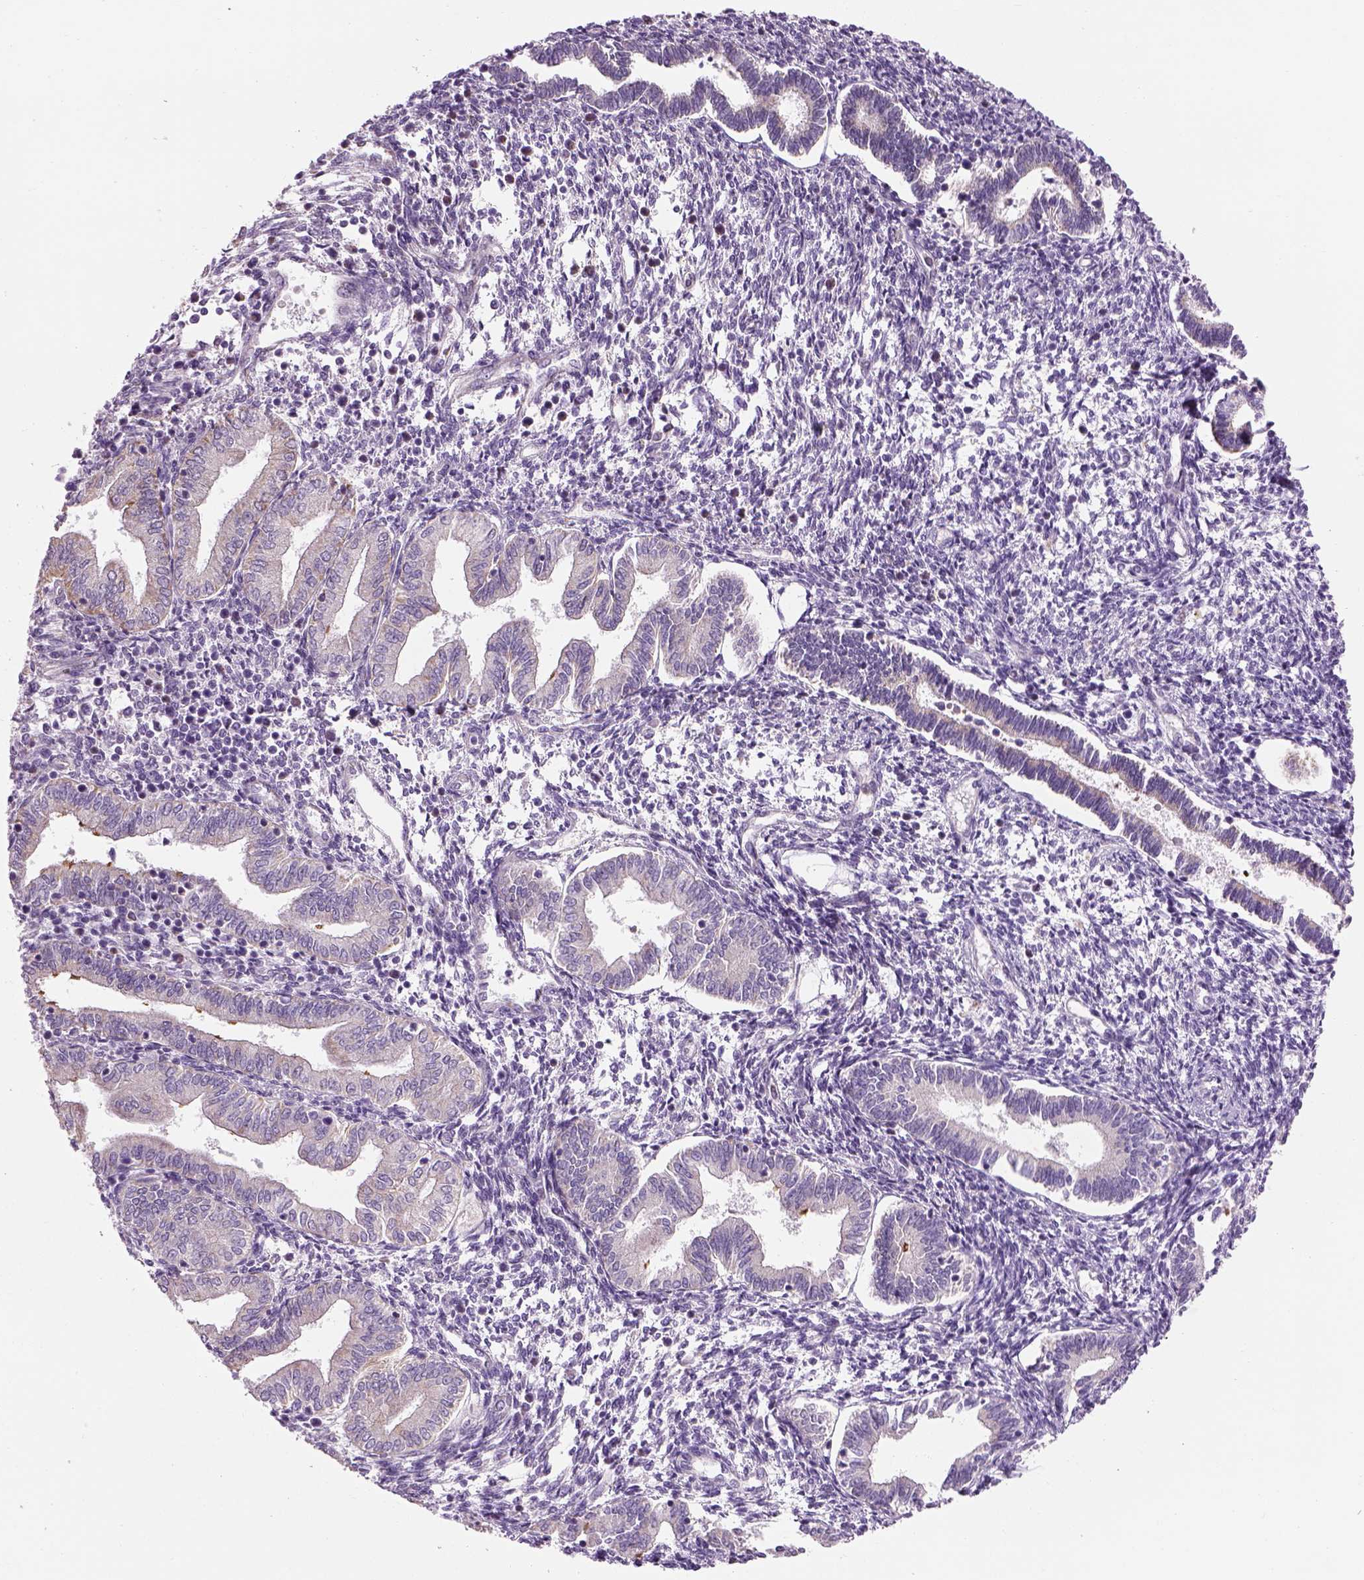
{"staining": {"intensity": "negative", "quantity": "none", "location": "none"}, "tissue": "endometrium", "cell_type": "Cells in endometrial stroma", "image_type": "normal", "snomed": [{"axis": "morphology", "description": "Normal tissue, NOS"}, {"axis": "topography", "description": "Endometrium"}], "caption": "High power microscopy image of an IHC photomicrograph of normal endometrium, revealing no significant staining in cells in endometrial stroma. (Brightfield microscopy of DAB immunohistochemistry (IHC) at high magnification).", "gene": "IFT52", "patient": {"sex": "female", "age": 42}}